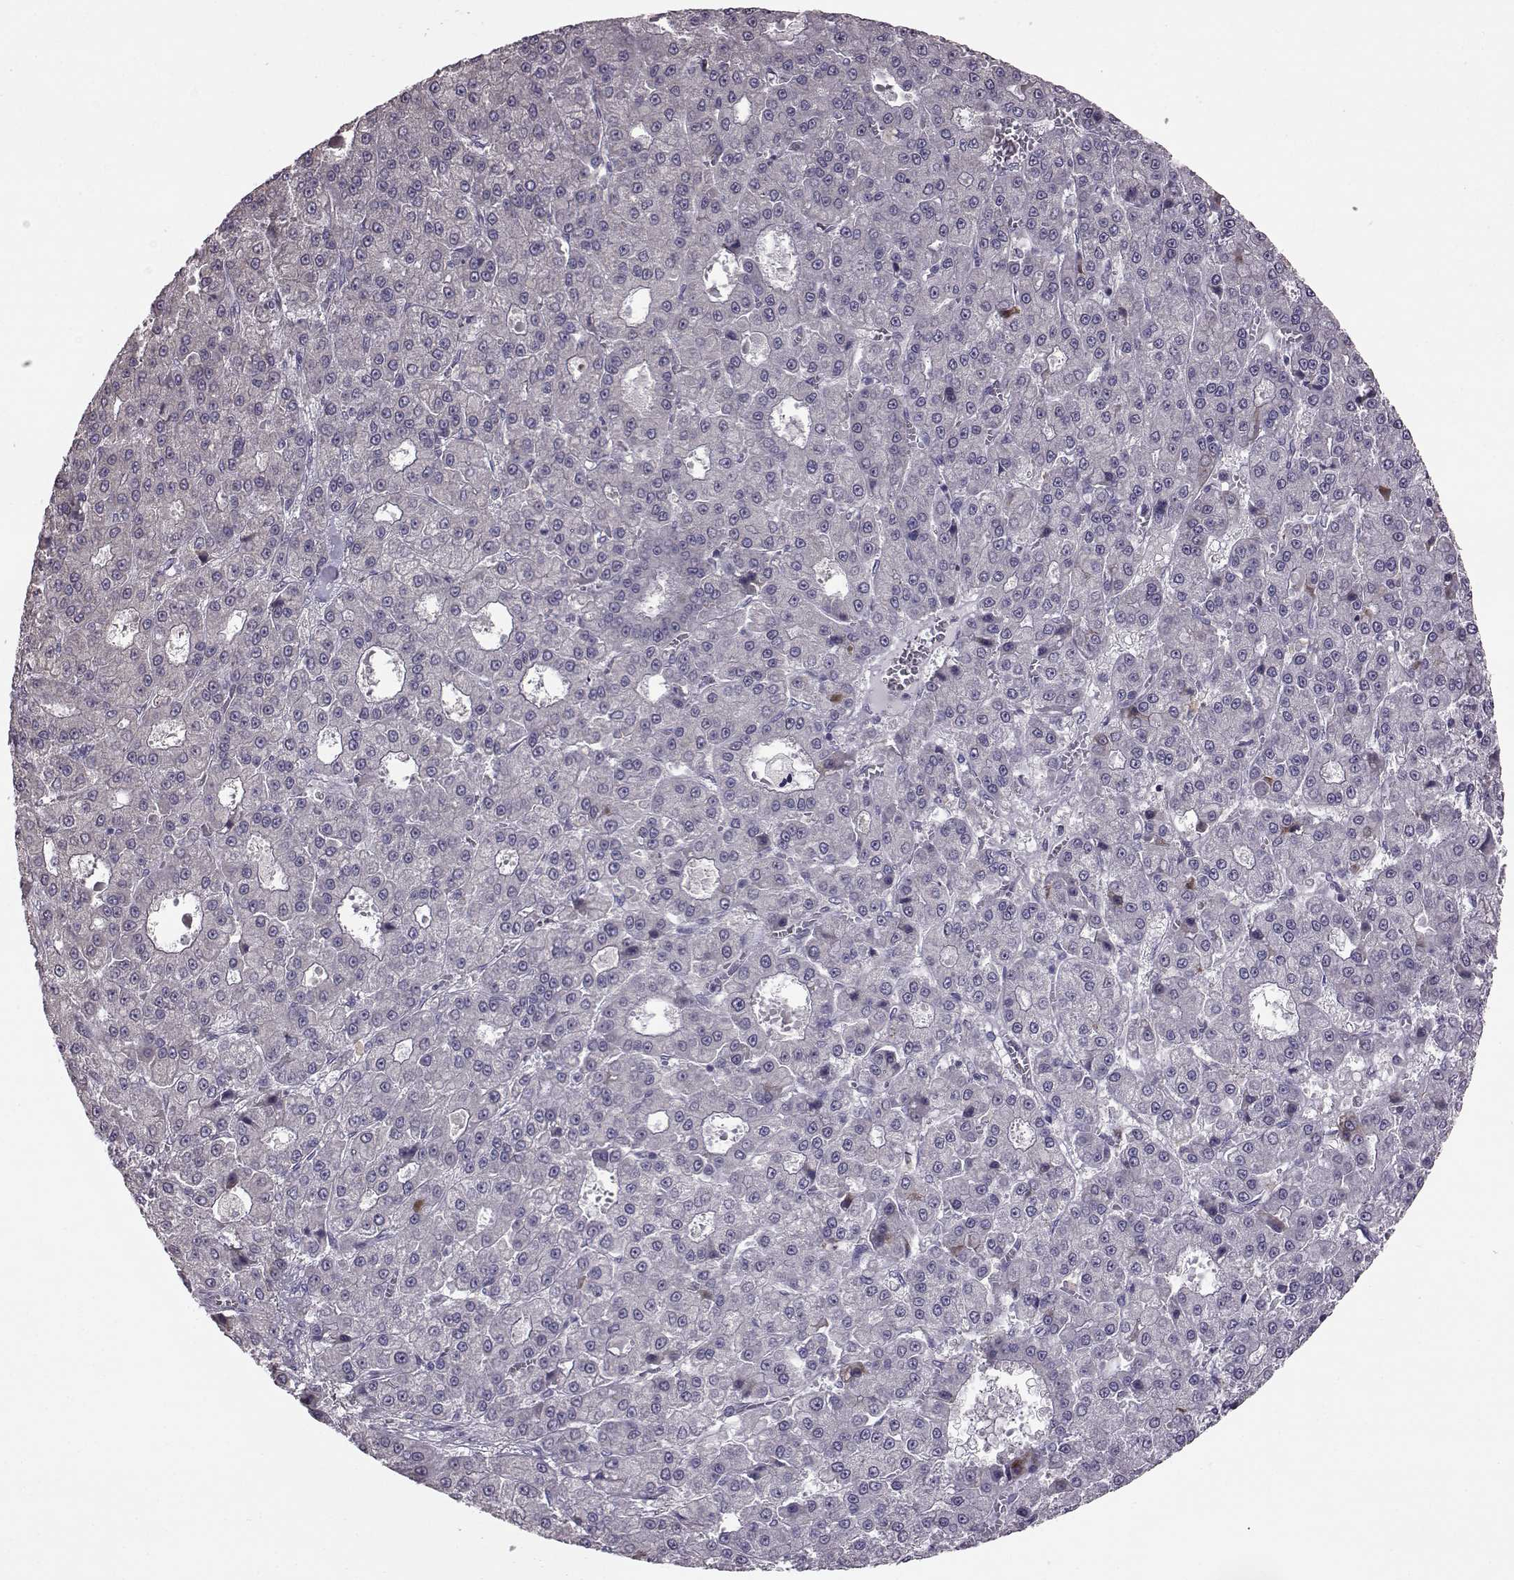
{"staining": {"intensity": "negative", "quantity": "none", "location": "none"}, "tissue": "liver cancer", "cell_type": "Tumor cells", "image_type": "cancer", "snomed": [{"axis": "morphology", "description": "Carcinoma, Hepatocellular, NOS"}, {"axis": "topography", "description": "Liver"}], "caption": "Liver cancer (hepatocellular carcinoma) was stained to show a protein in brown. There is no significant expression in tumor cells.", "gene": "ADGRG2", "patient": {"sex": "male", "age": 70}}